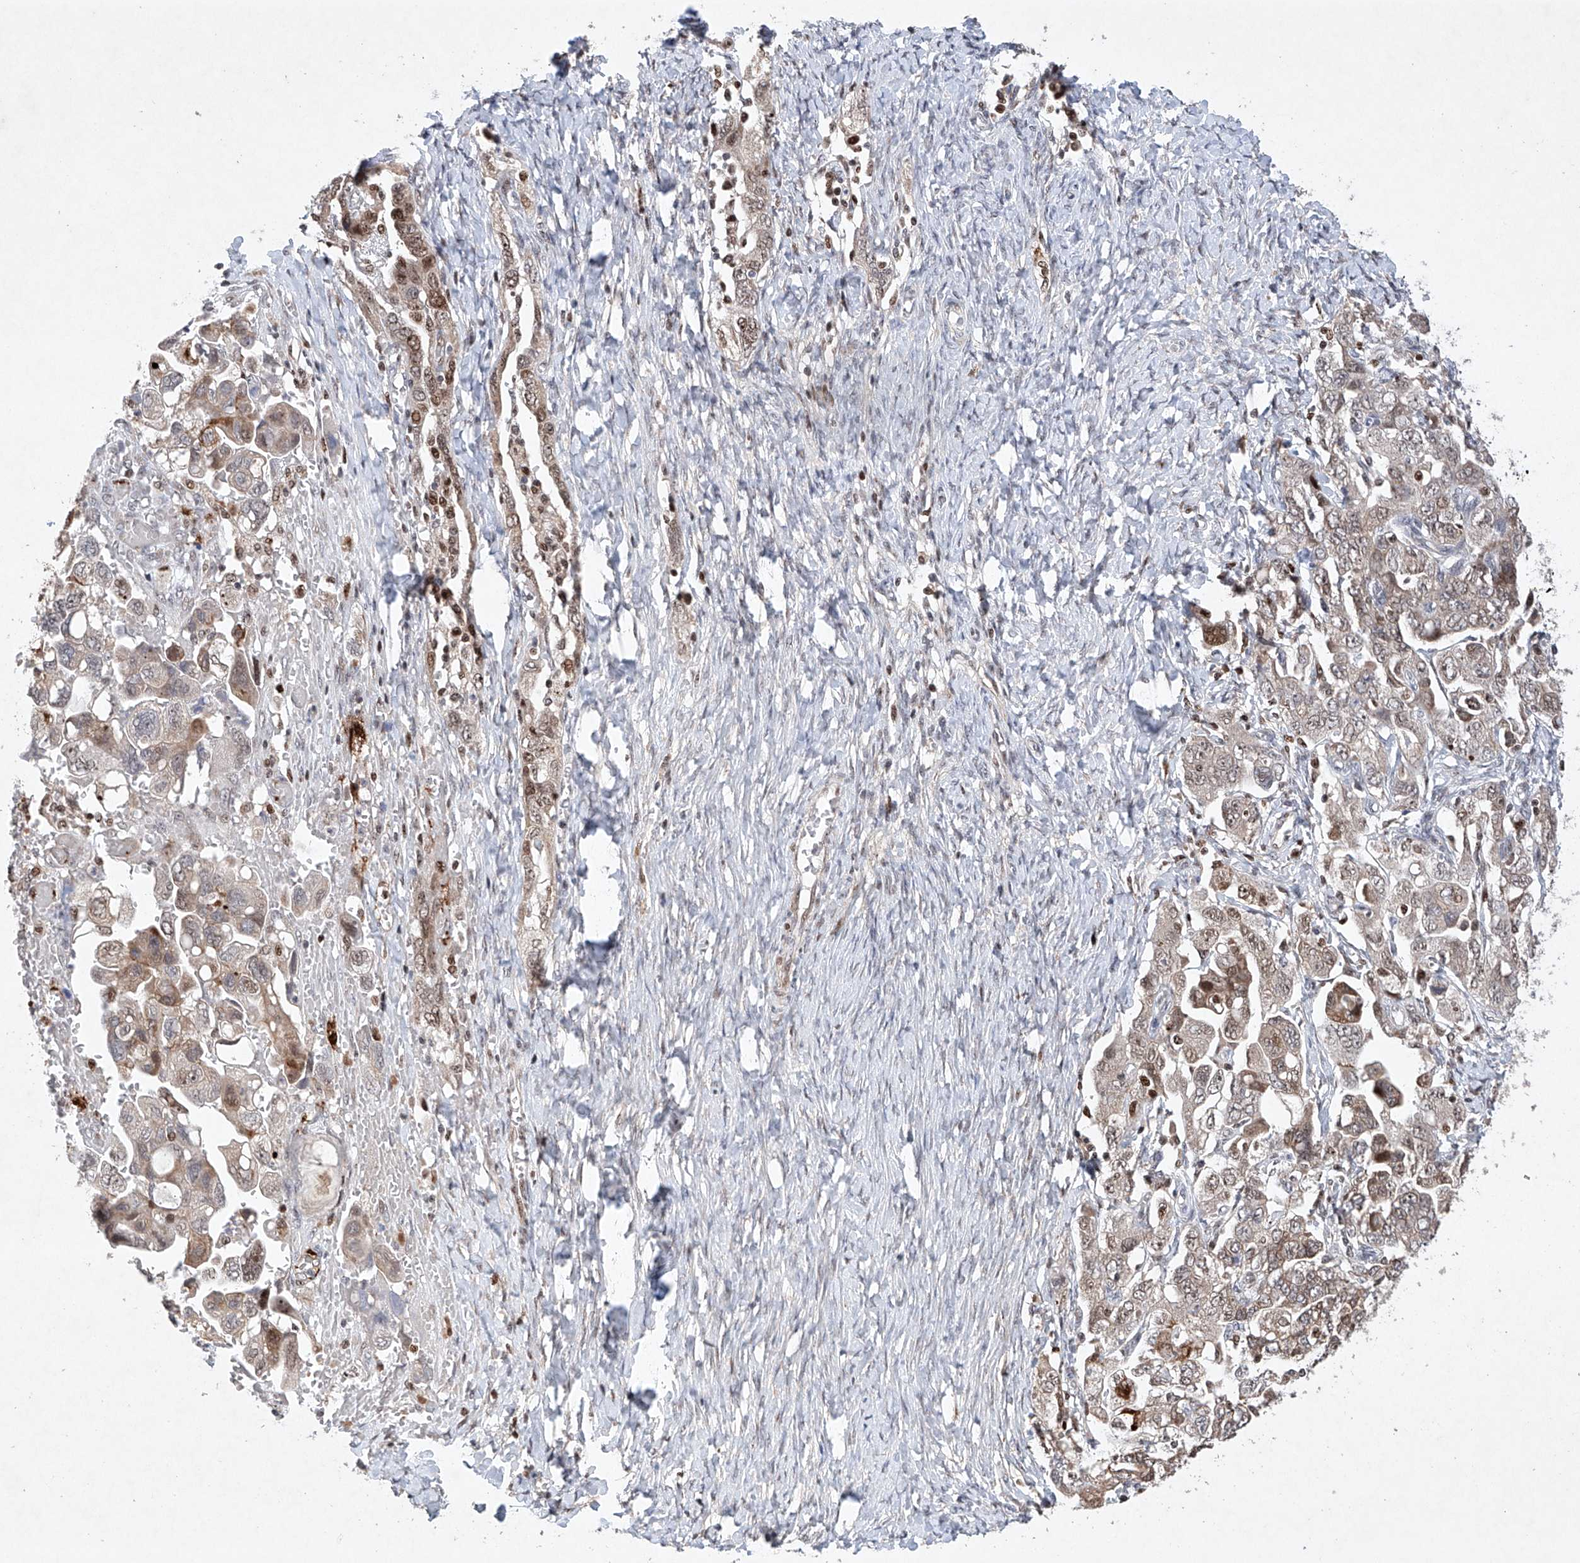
{"staining": {"intensity": "moderate", "quantity": "25%-75%", "location": "cytoplasmic/membranous,nuclear"}, "tissue": "ovarian cancer", "cell_type": "Tumor cells", "image_type": "cancer", "snomed": [{"axis": "morphology", "description": "Carcinoma, NOS"}, {"axis": "morphology", "description": "Cystadenocarcinoma, serous, NOS"}, {"axis": "topography", "description": "Ovary"}], "caption": "This image reveals ovarian cancer (serous cystadenocarcinoma) stained with IHC to label a protein in brown. The cytoplasmic/membranous and nuclear of tumor cells show moderate positivity for the protein. Nuclei are counter-stained blue.", "gene": "AFG1L", "patient": {"sex": "female", "age": 69}}